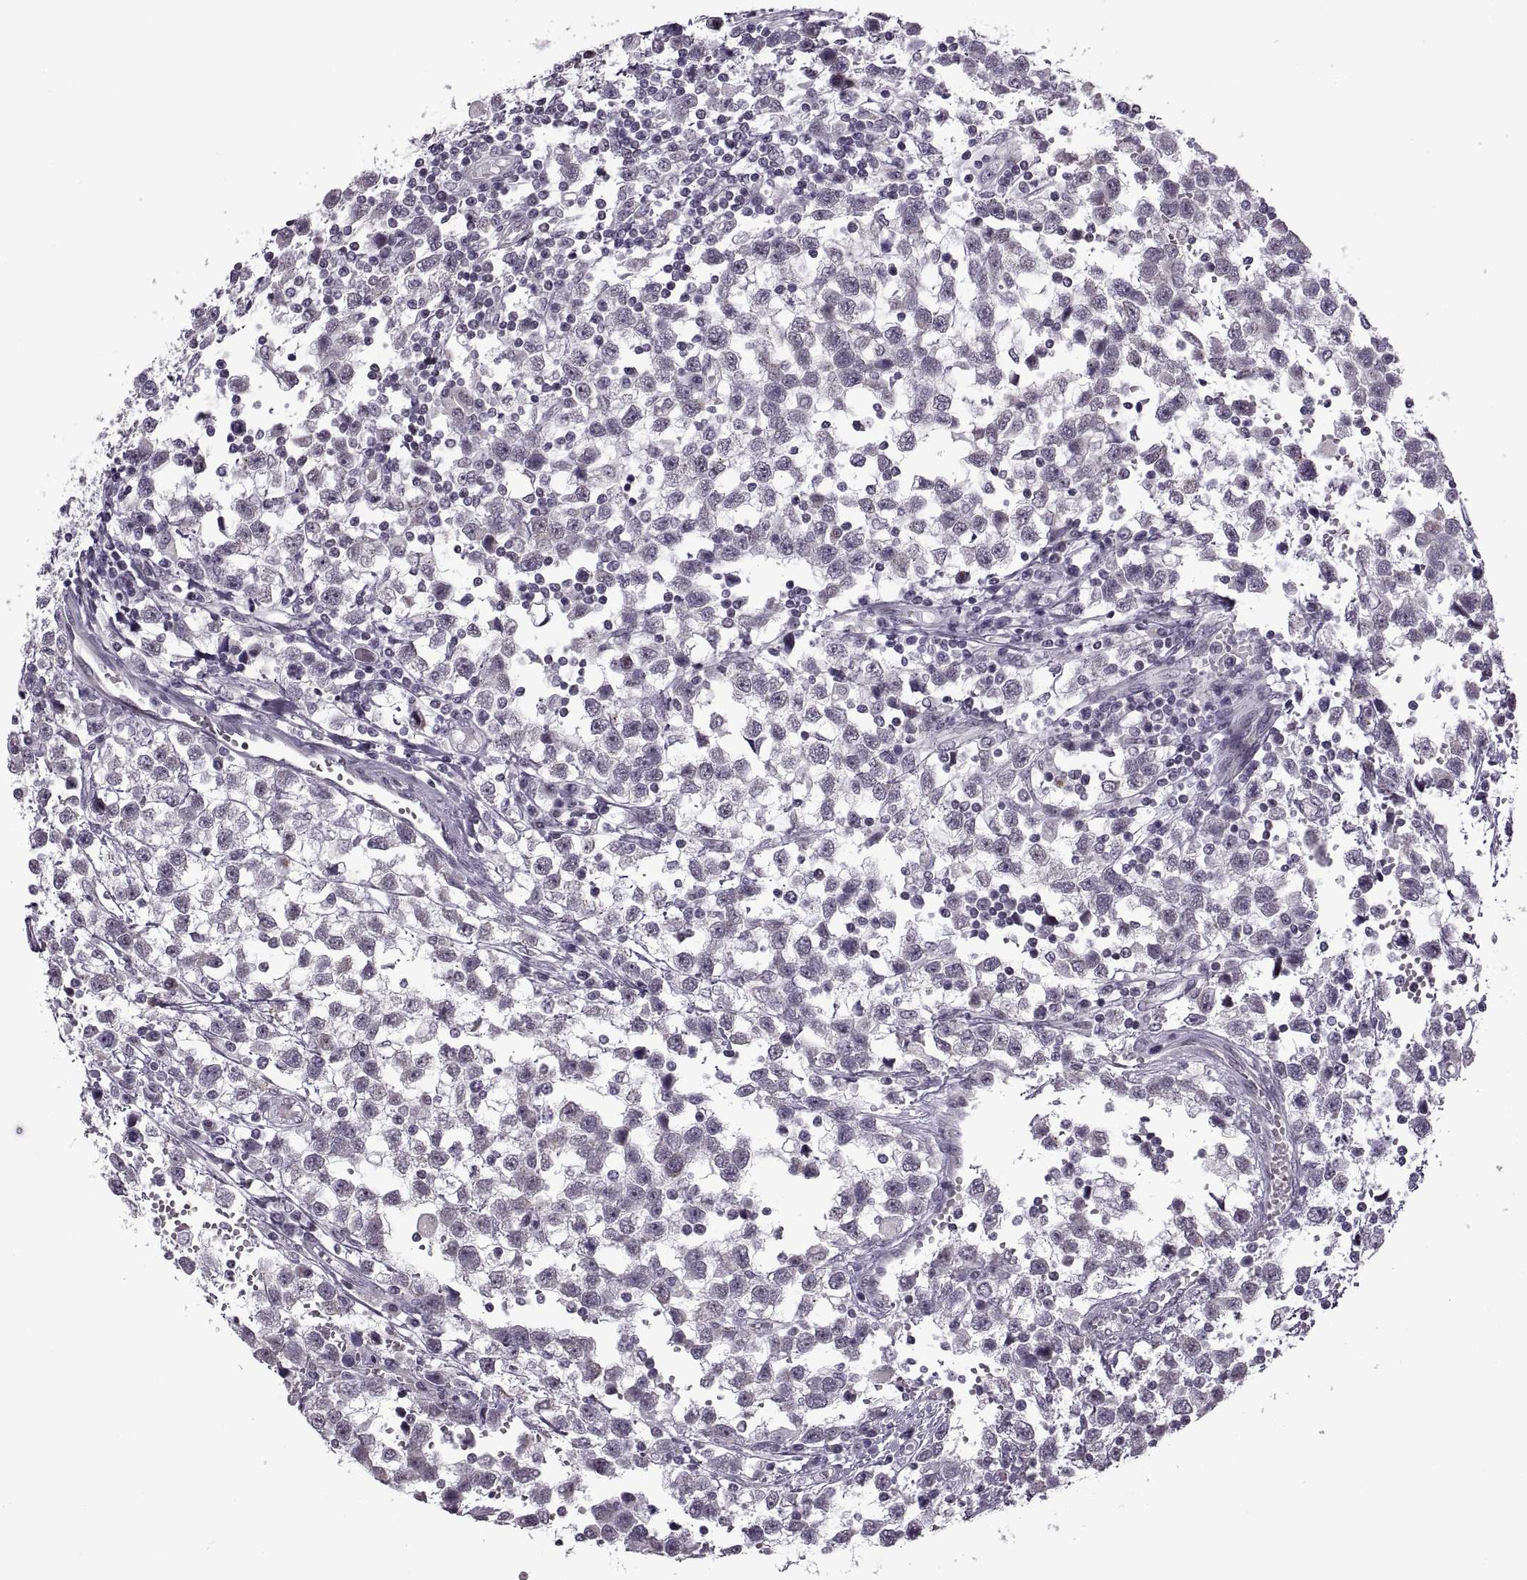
{"staining": {"intensity": "negative", "quantity": "none", "location": "none"}, "tissue": "testis cancer", "cell_type": "Tumor cells", "image_type": "cancer", "snomed": [{"axis": "morphology", "description": "Seminoma, NOS"}, {"axis": "topography", "description": "Testis"}], "caption": "High power microscopy image of an immunohistochemistry (IHC) histopathology image of testis cancer, revealing no significant positivity in tumor cells.", "gene": "PRSS37", "patient": {"sex": "male", "age": 34}}